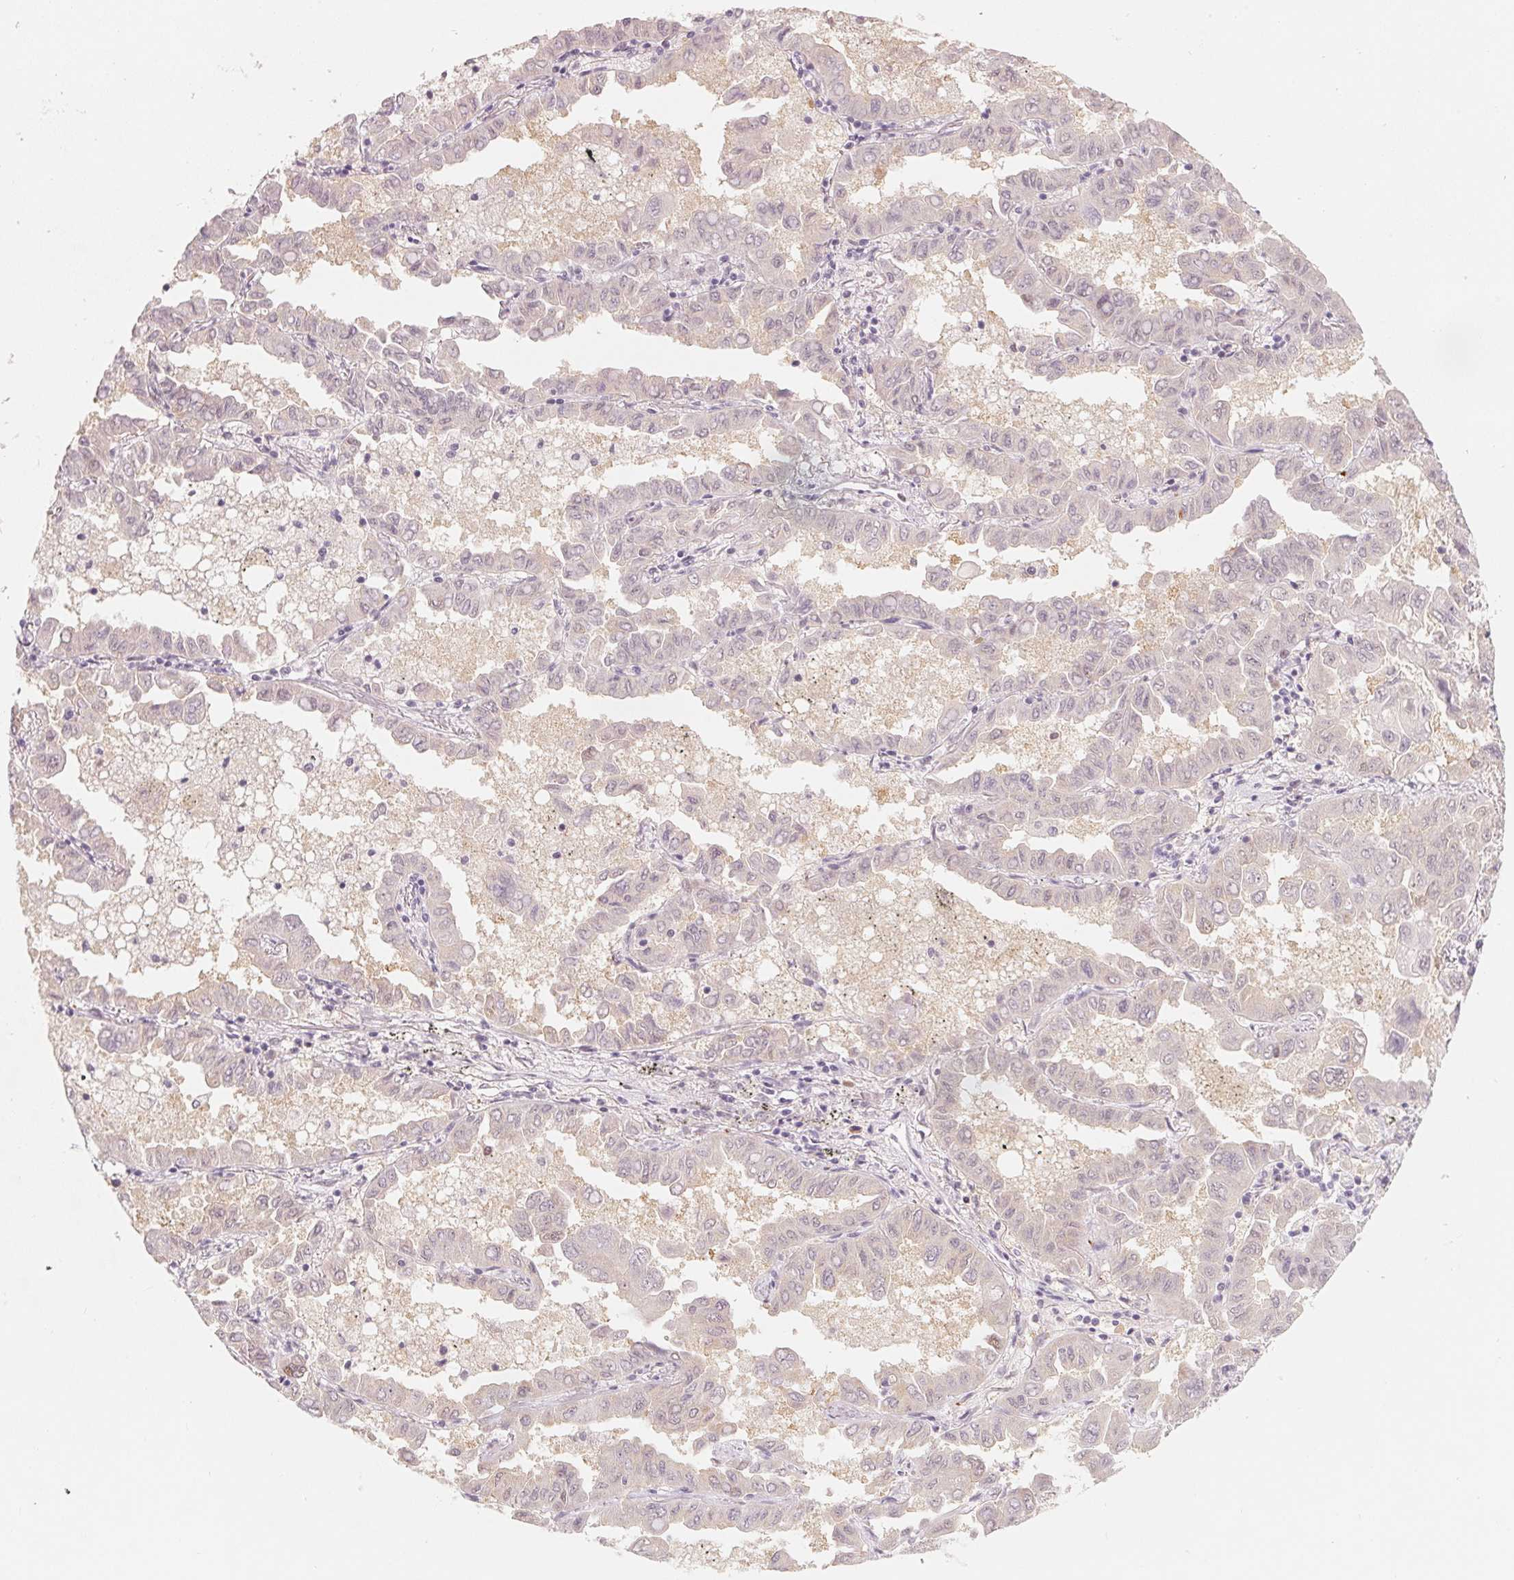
{"staining": {"intensity": "negative", "quantity": "none", "location": "none"}, "tissue": "lung cancer", "cell_type": "Tumor cells", "image_type": "cancer", "snomed": [{"axis": "morphology", "description": "Adenocarcinoma, NOS"}, {"axis": "topography", "description": "Lung"}], "caption": "Tumor cells show no significant positivity in adenocarcinoma (lung).", "gene": "ARHGAP22", "patient": {"sex": "male", "age": 64}}